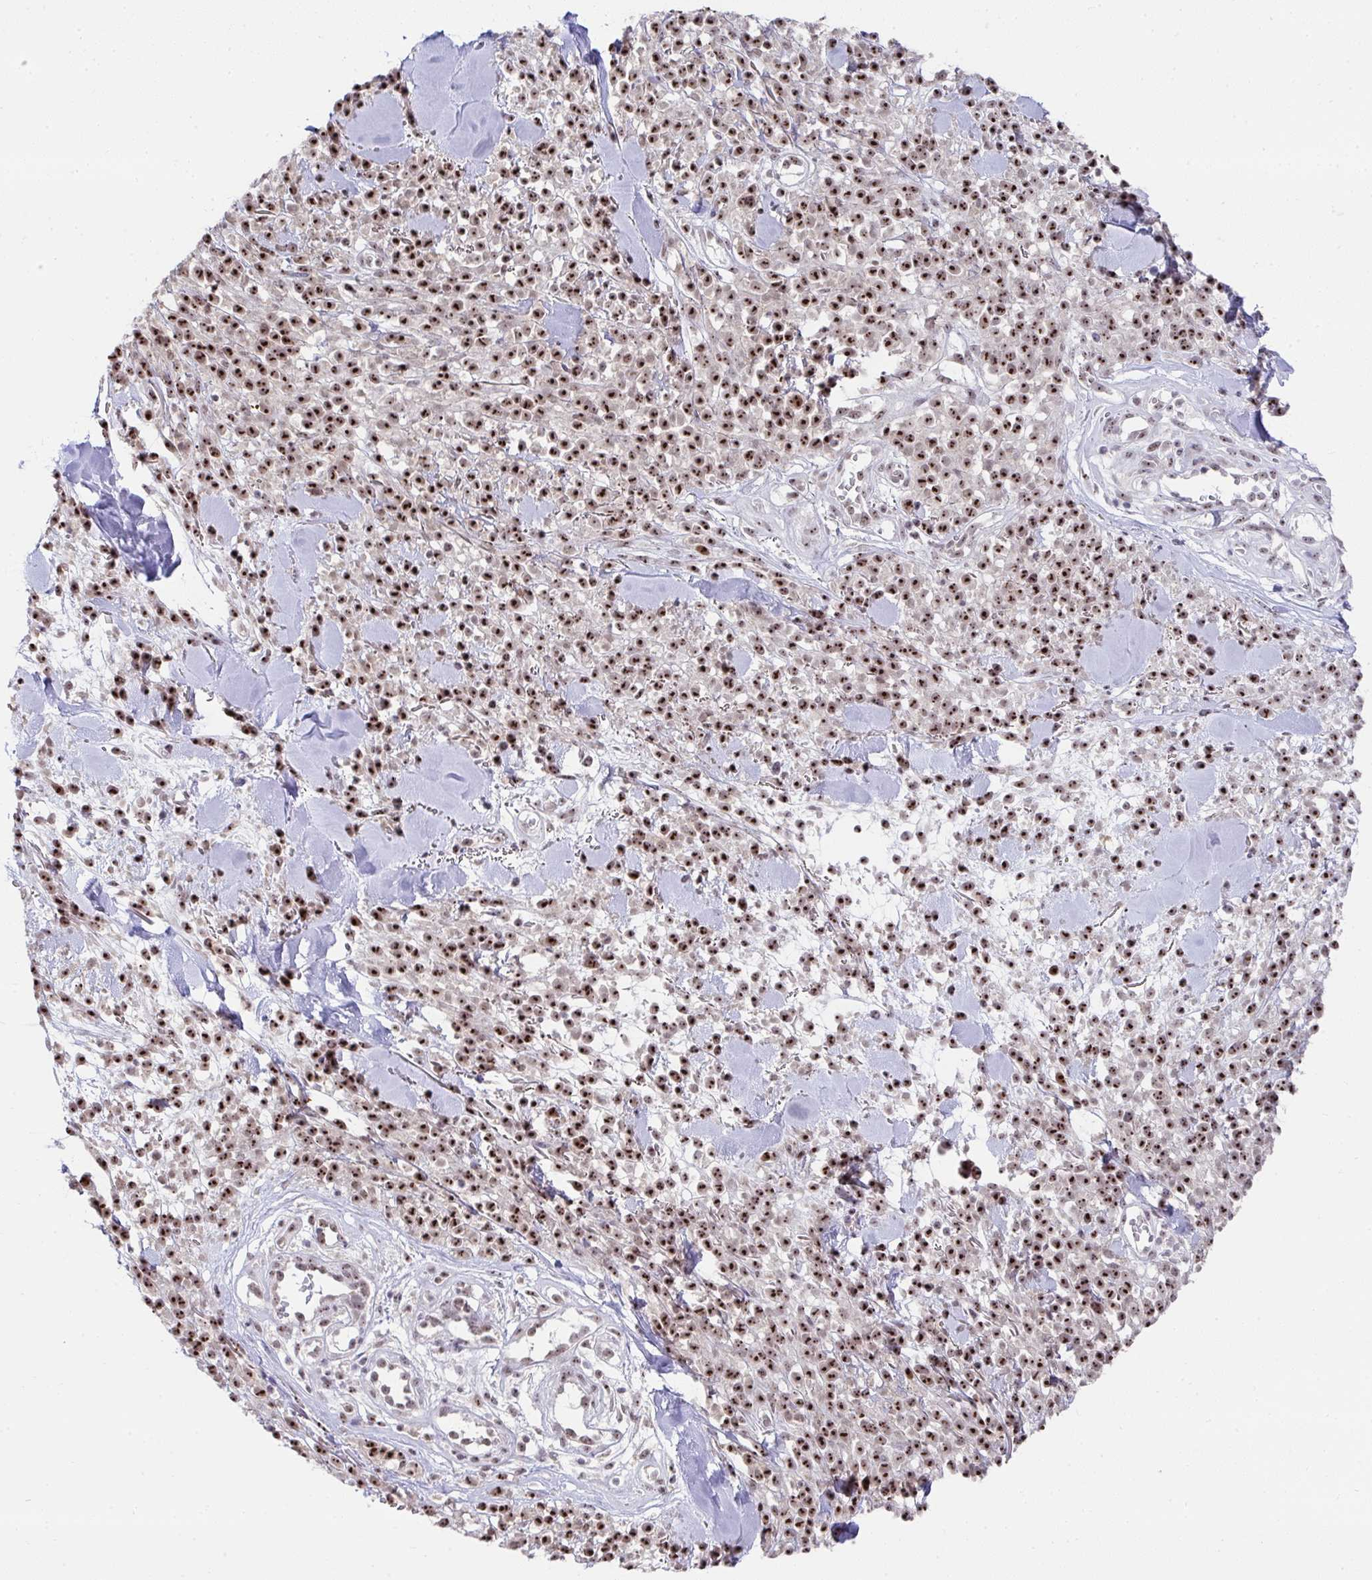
{"staining": {"intensity": "strong", "quantity": ">75%", "location": "nuclear"}, "tissue": "melanoma", "cell_type": "Tumor cells", "image_type": "cancer", "snomed": [{"axis": "morphology", "description": "Malignant melanoma, NOS"}, {"axis": "topography", "description": "Skin"}, {"axis": "topography", "description": "Skin of trunk"}], "caption": "Immunohistochemical staining of melanoma exhibits high levels of strong nuclear protein staining in approximately >75% of tumor cells.", "gene": "HIRA", "patient": {"sex": "male", "age": 74}}